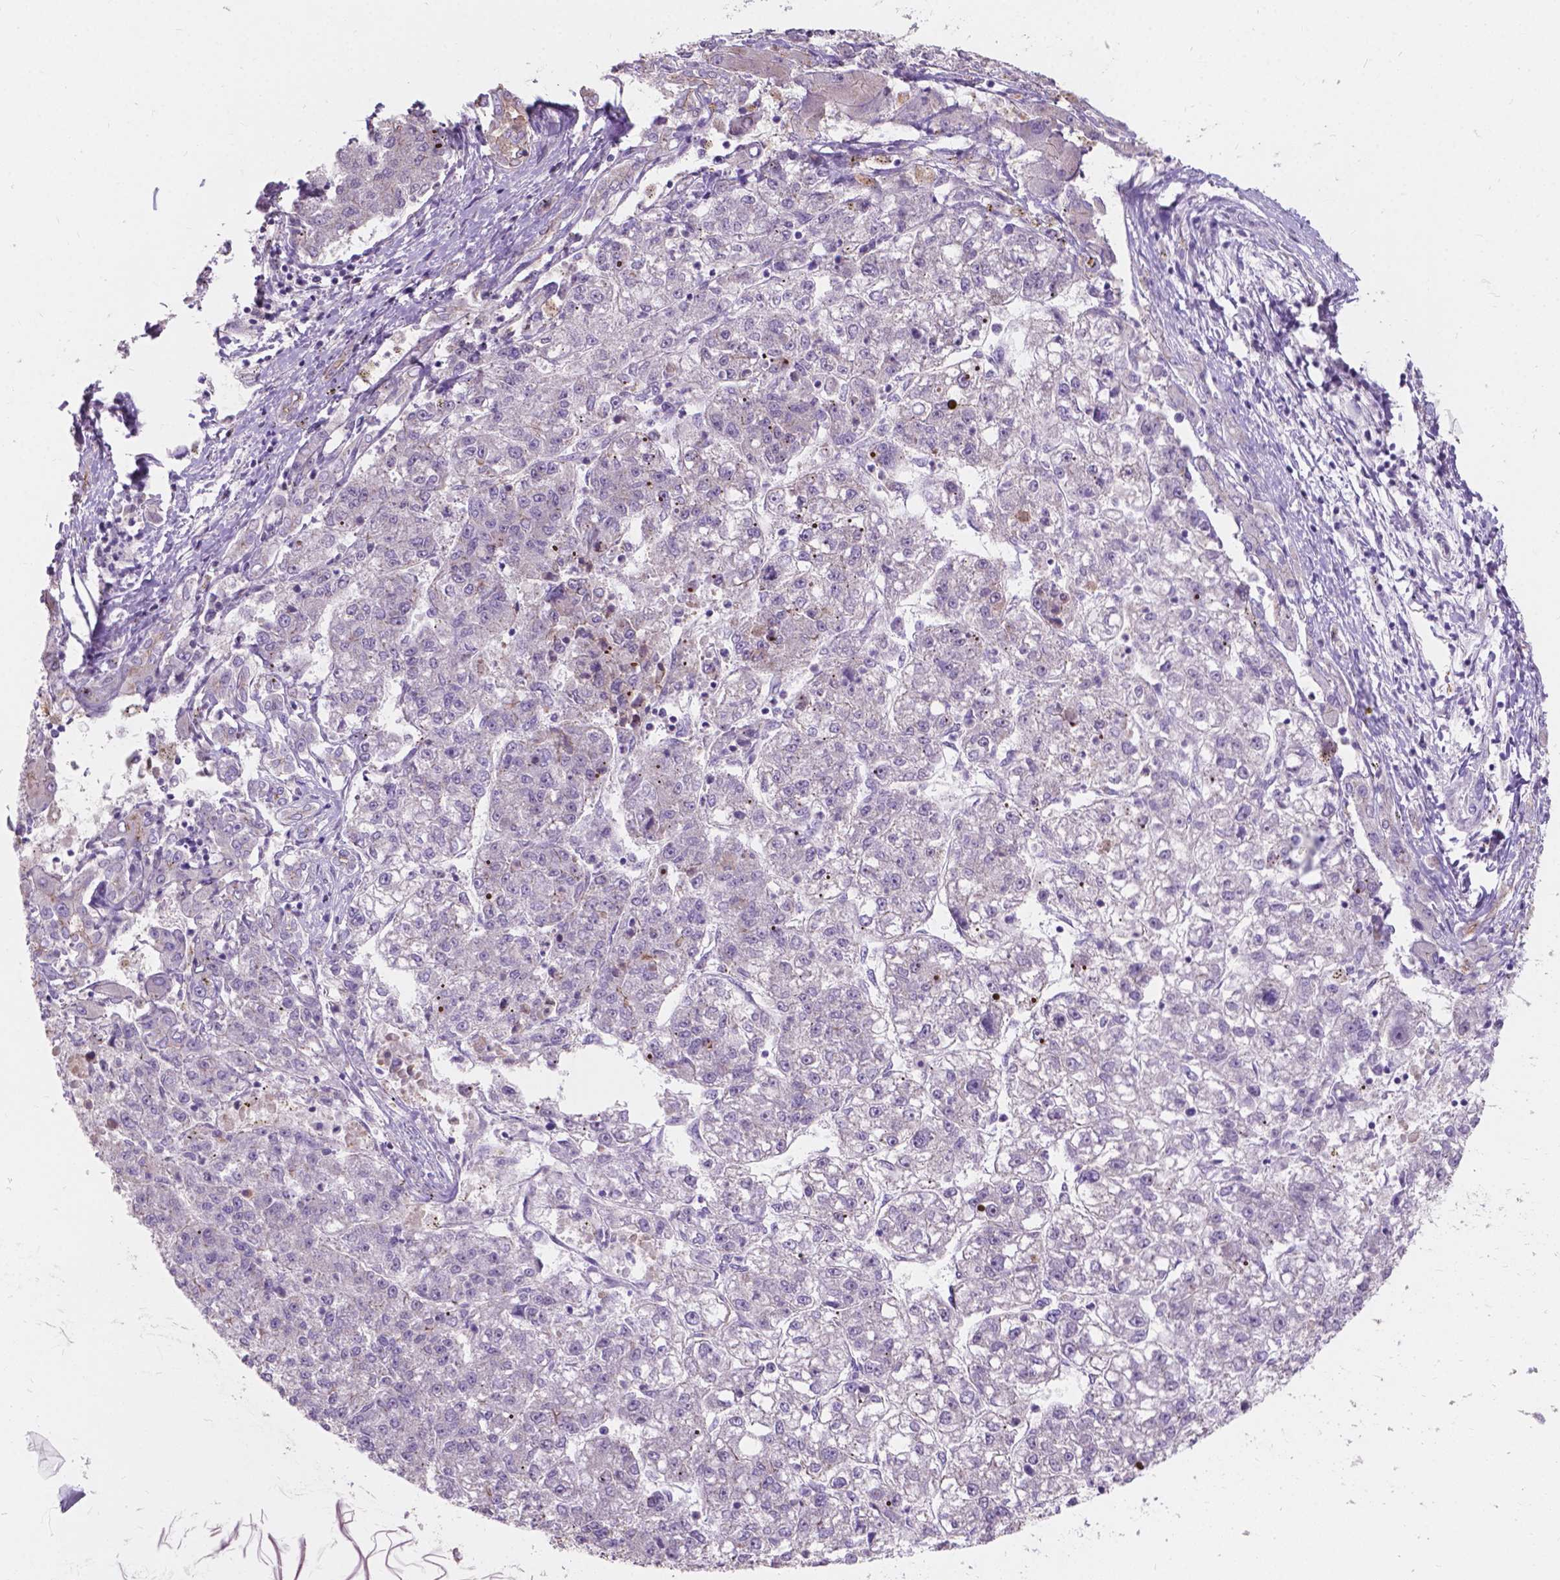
{"staining": {"intensity": "negative", "quantity": "none", "location": "none"}, "tissue": "liver cancer", "cell_type": "Tumor cells", "image_type": "cancer", "snomed": [{"axis": "morphology", "description": "Carcinoma, Hepatocellular, NOS"}, {"axis": "topography", "description": "Liver"}], "caption": "Protein analysis of liver cancer (hepatocellular carcinoma) displays no significant staining in tumor cells.", "gene": "MYH14", "patient": {"sex": "male", "age": 56}}